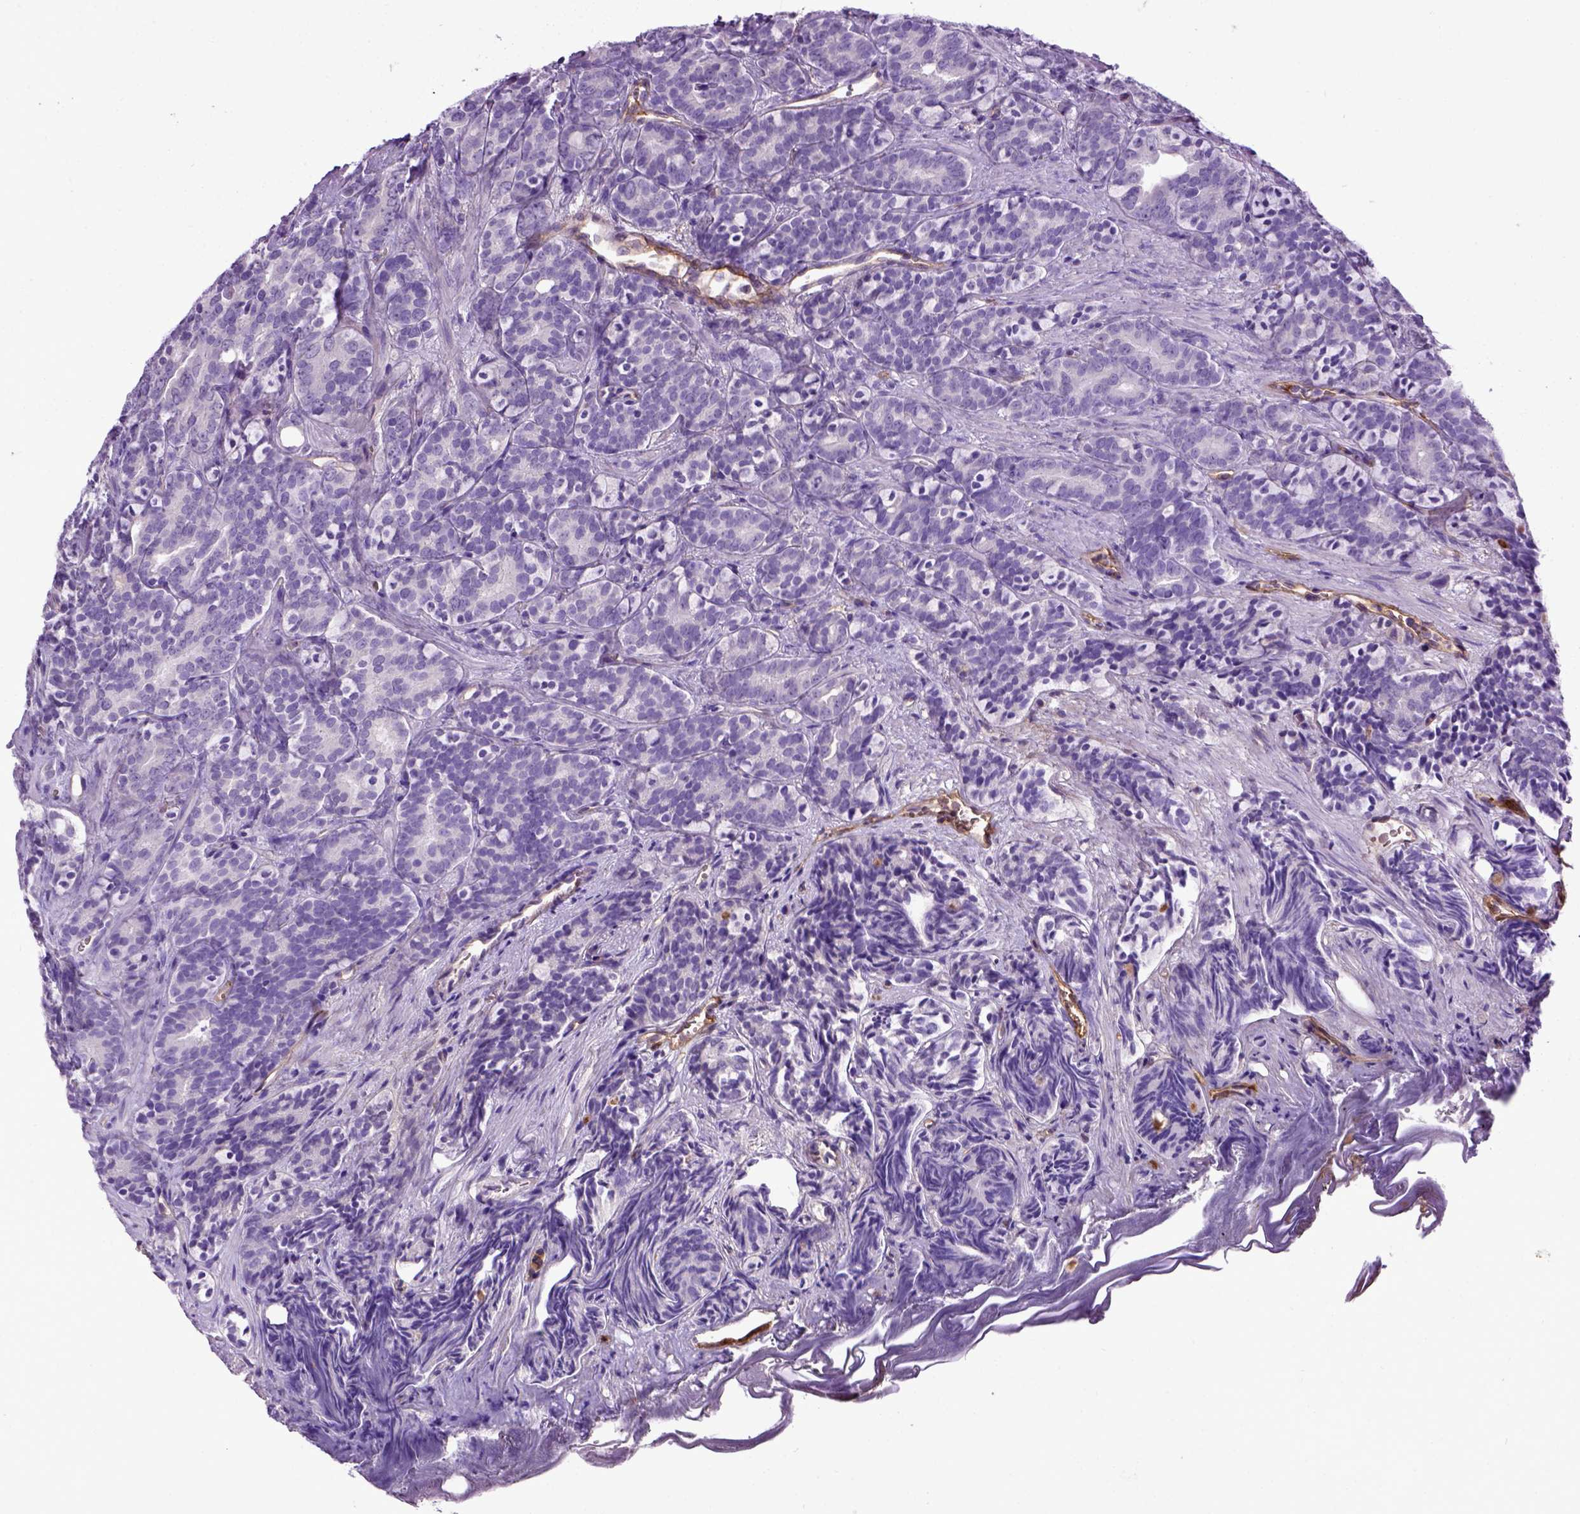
{"staining": {"intensity": "negative", "quantity": "none", "location": "none"}, "tissue": "prostate cancer", "cell_type": "Tumor cells", "image_type": "cancer", "snomed": [{"axis": "morphology", "description": "Adenocarcinoma, High grade"}, {"axis": "topography", "description": "Prostate"}], "caption": "High power microscopy micrograph of an immunohistochemistry (IHC) photomicrograph of prostate cancer, revealing no significant positivity in tumor cells. (IHC, brightfield microscopy, high magnification).", "gene": "ENG", "patient": {"sex": "male", "age": 84}}